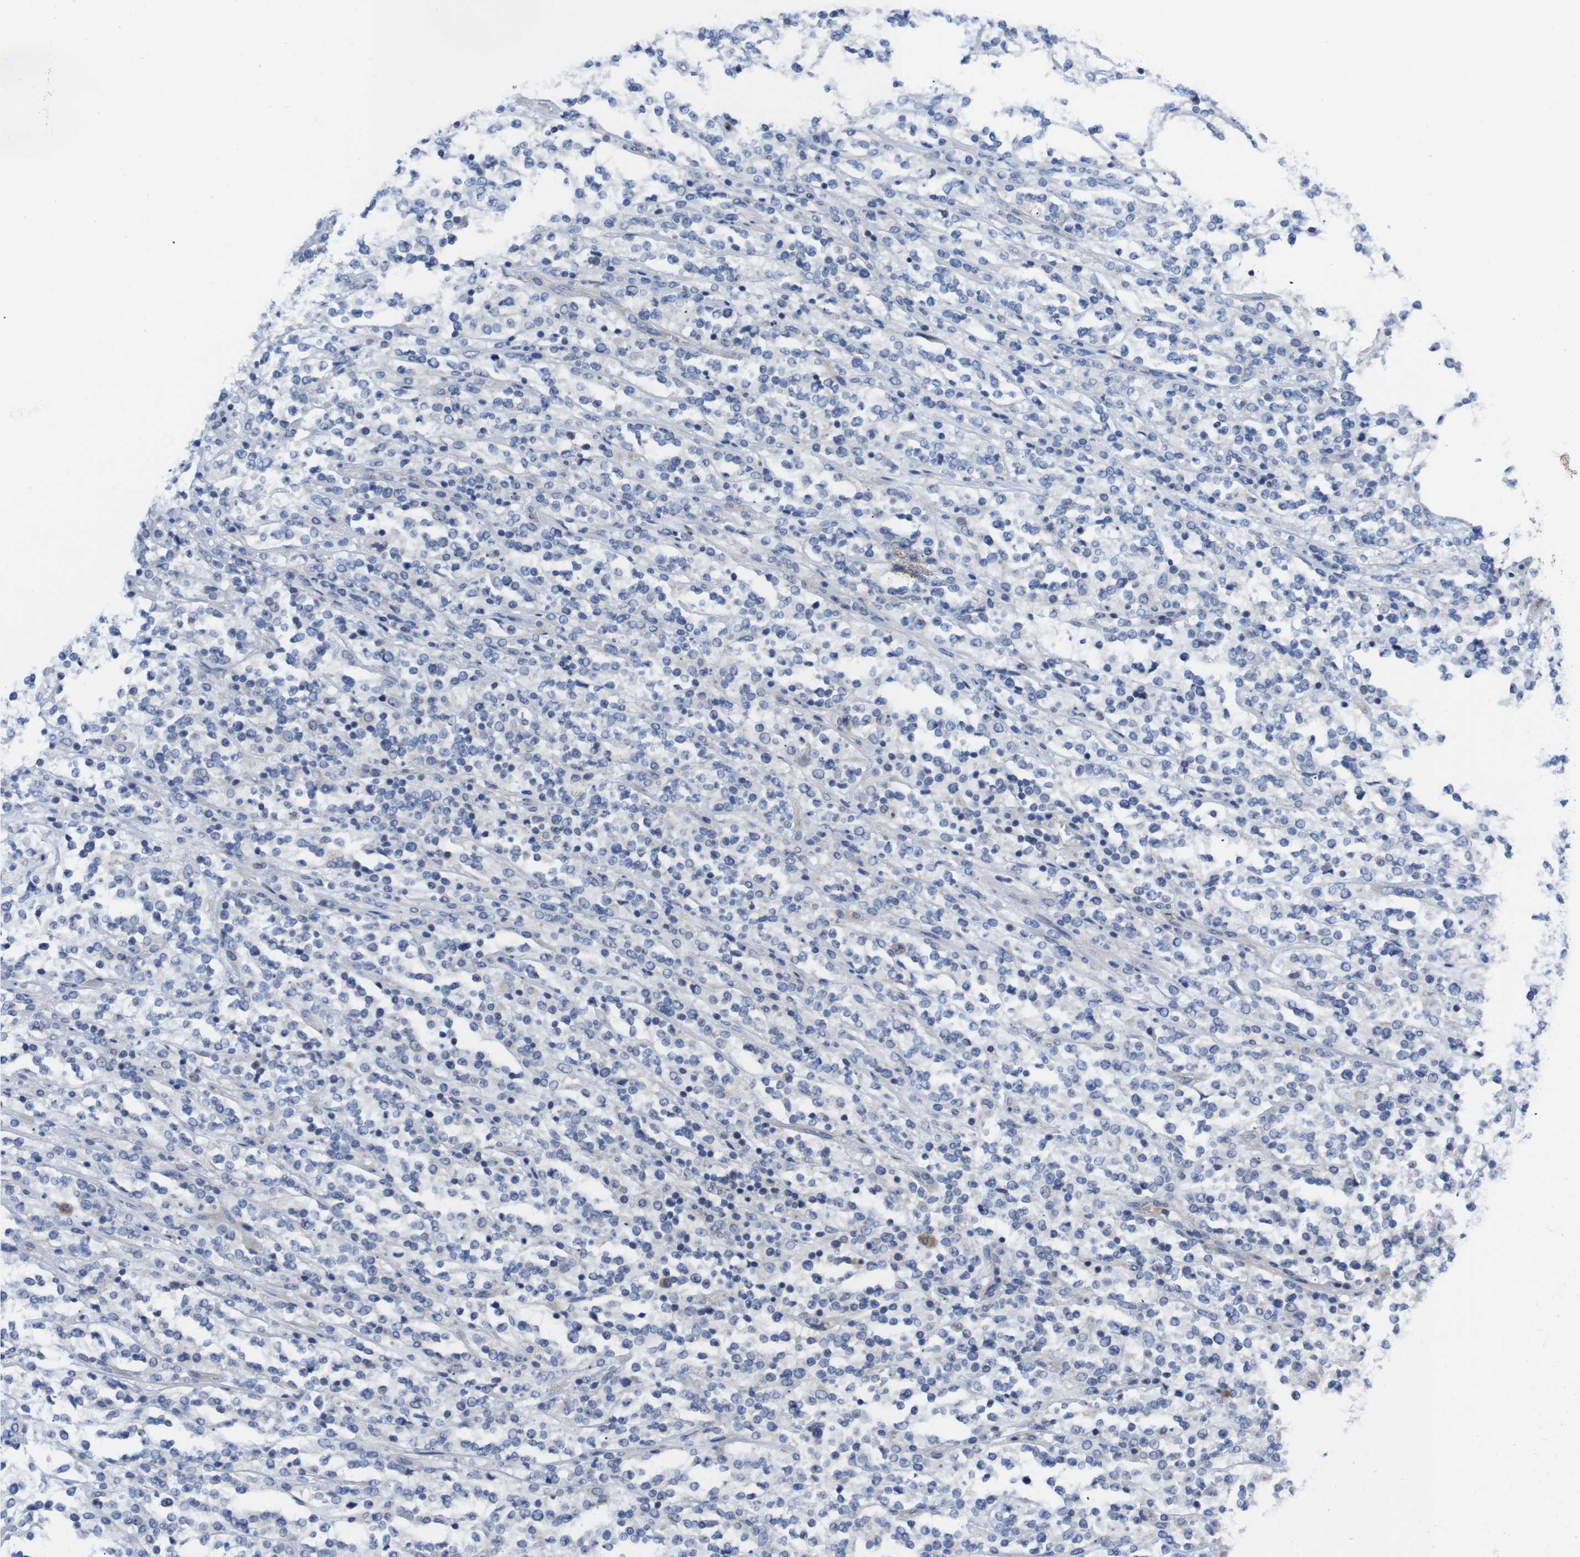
{"staining": {"intensity": "negative", "quantity": "none", "location": "none"}, "tissue": "lymphoma", "cell_type": "Tumor cells", "image_type": "cancer", "snomed": [{"axis": "morphology", "description": "Malignant lymphoma, non-Hodgkin's type, High grade"}, {"axis": "topography", "description": "Soft tissue"}], "caption": "The micrograph reveals no significant staining in tumor cells of lymphoma.", "gene": "USH1C", "patient": {"sex": "male", "age": 18}}